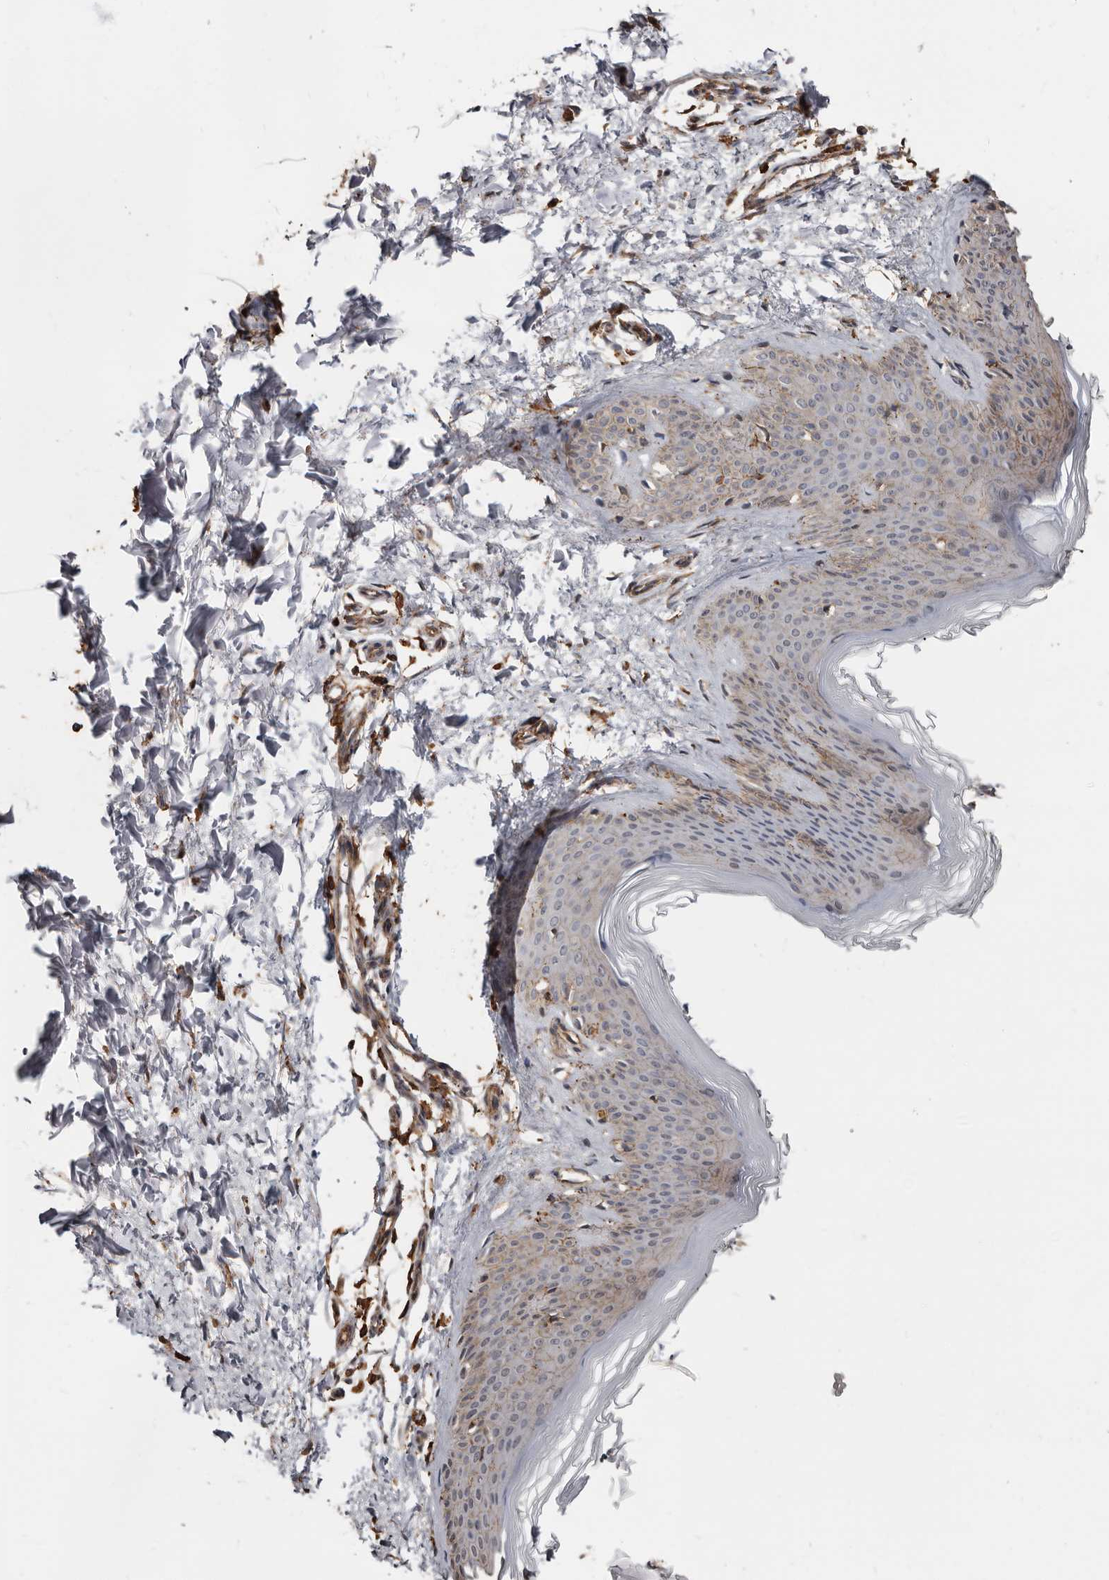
{"staining": {"intensity": "moderate", "quantity": "25%-75%", "location": "cytoplasmic/membranous"}, "tissue": "skin", "cell_type": "Fibroblasts", "image_type": "normal", "snomed": [{"axis": "morphology", "description": "Normal tissue, NOS"}, {"axis": "topography", "description": "Skin"}], "caption": "A high-resolution photomicrograph shows immunohistochemistry staining of unremarkable skin, which displays moderate cytoplasmic/membranous positivity in approximately 25%-75% of fibroblasts. Using DAB (brown) and hematoxylin (blue) stains, captured at high magnification using brightfield microscopy.", "gene": "GSK3A", "patient": {"sex": "female", "age": 27}}